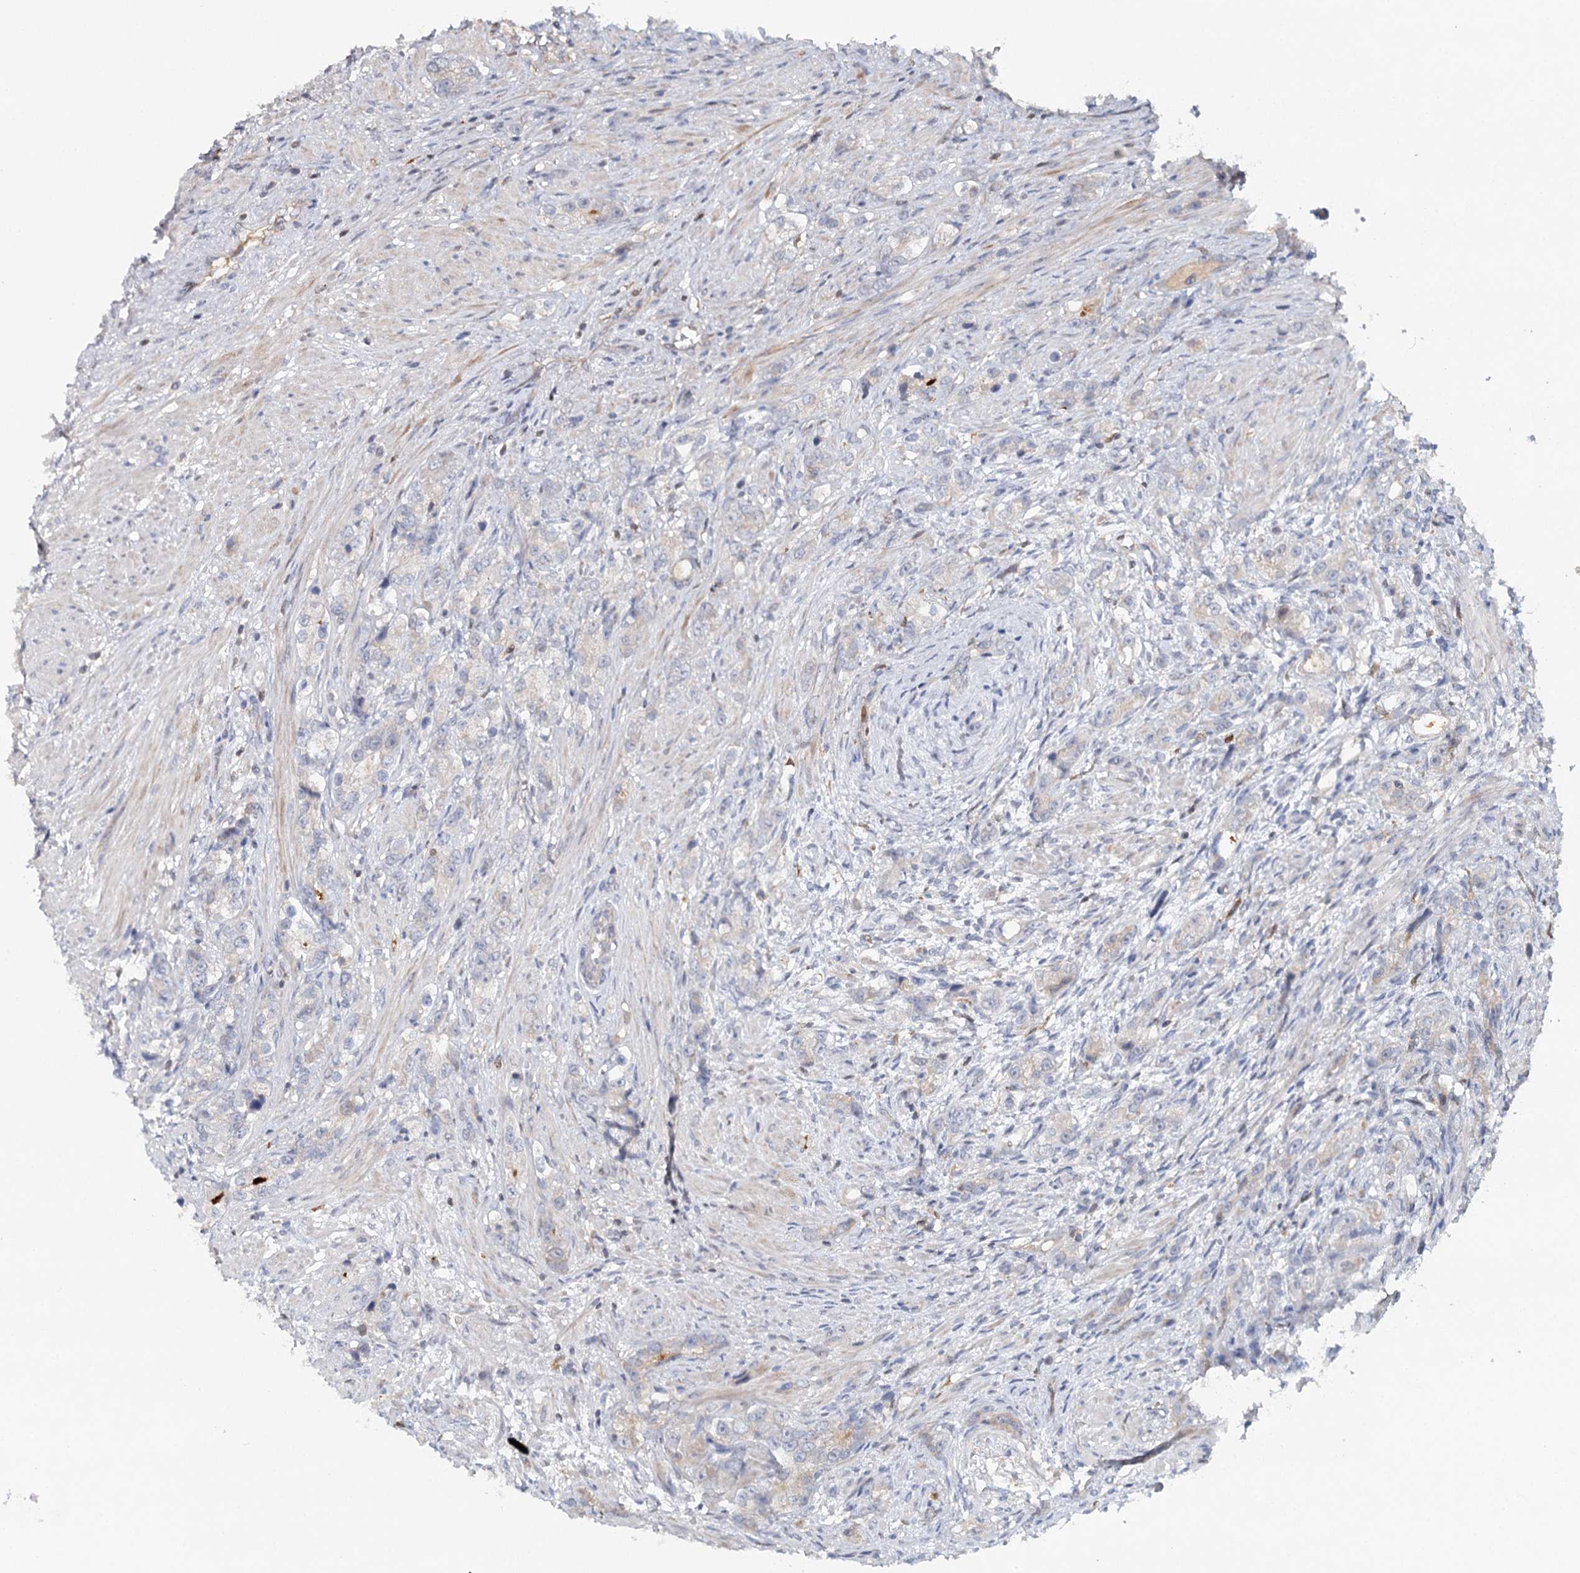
{"staining": {"intensity": "negative", "quantity": "none", "location": "none"}, "tissue": "prostate cancer", "cell_type": "Tumor cells", "image_type": "cancer", "snomed": [{"axis": "morphology", "description": "Adenocarcinoma, High grade"}, {"axis": "topography", "description": "Prostate"}], "caption": "Image shows no significant protein staining in tumor cells of prostate adenocarcinoma (high-grade). The staining was performed using DAB to visualize the protein expression in brown, while the nuclei were stained in blue with hematoxylin (Magnification: 20x).", "gene": "SLC41A2", "patient": {"sex": "male", "age": 63}}